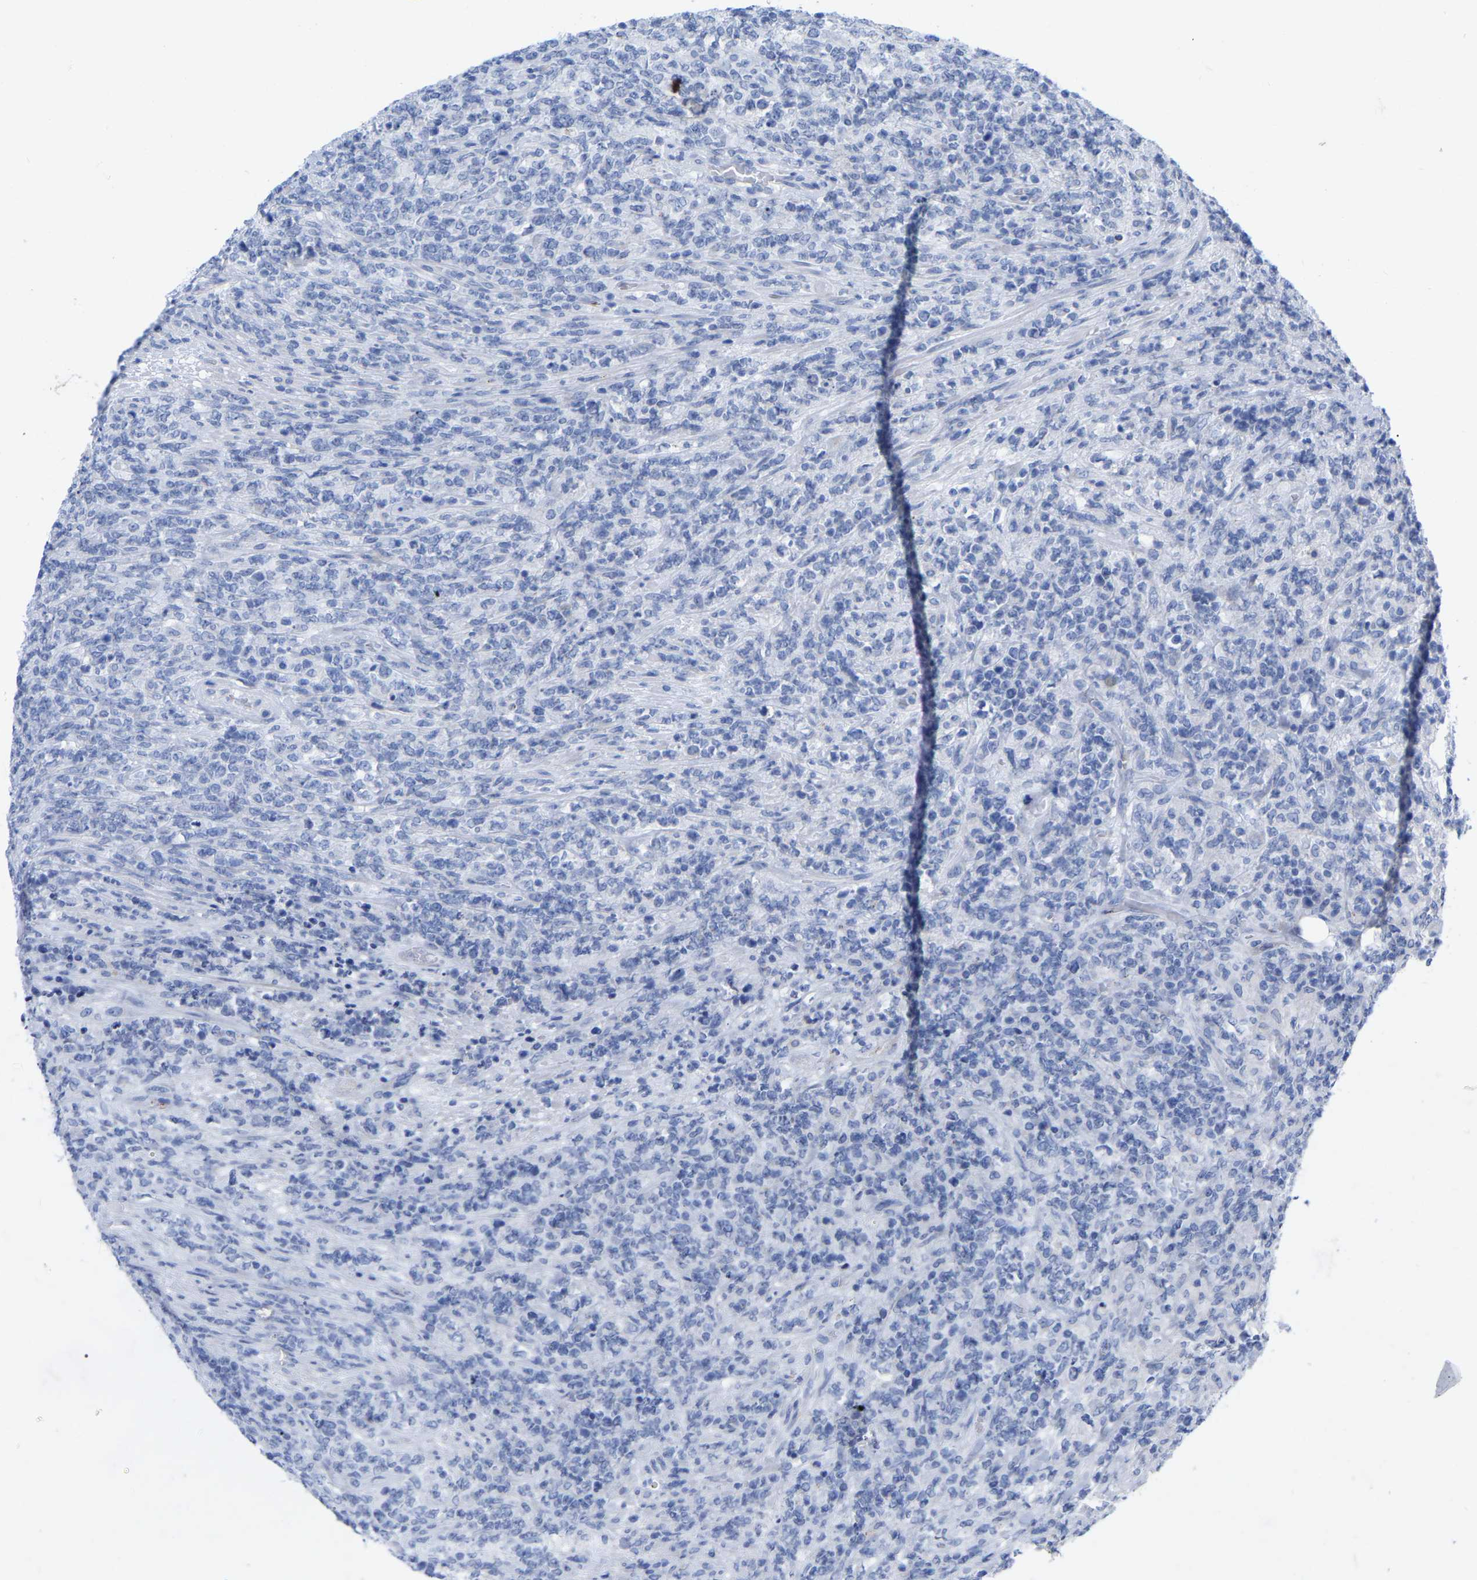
{"staining": {"intensity": "negative", "quantity": "none", "location": "none"}, "tissue": "lymphoma", "cell_type": "Tumor cells", "image_type": "cancer", "snomed": [{"axis": "morphology", "description": "Malignant lymphoma, non-Hodgkin's type, High grade"}, {"axis": "topography", "description": "Soft tissue"}], "caption": "The immunohistochemistry image has no significant positivity in tumor cells of lymphoma tissue.", "gene": "STRIP2", "patient": {"sex": "male", "age": 18}}